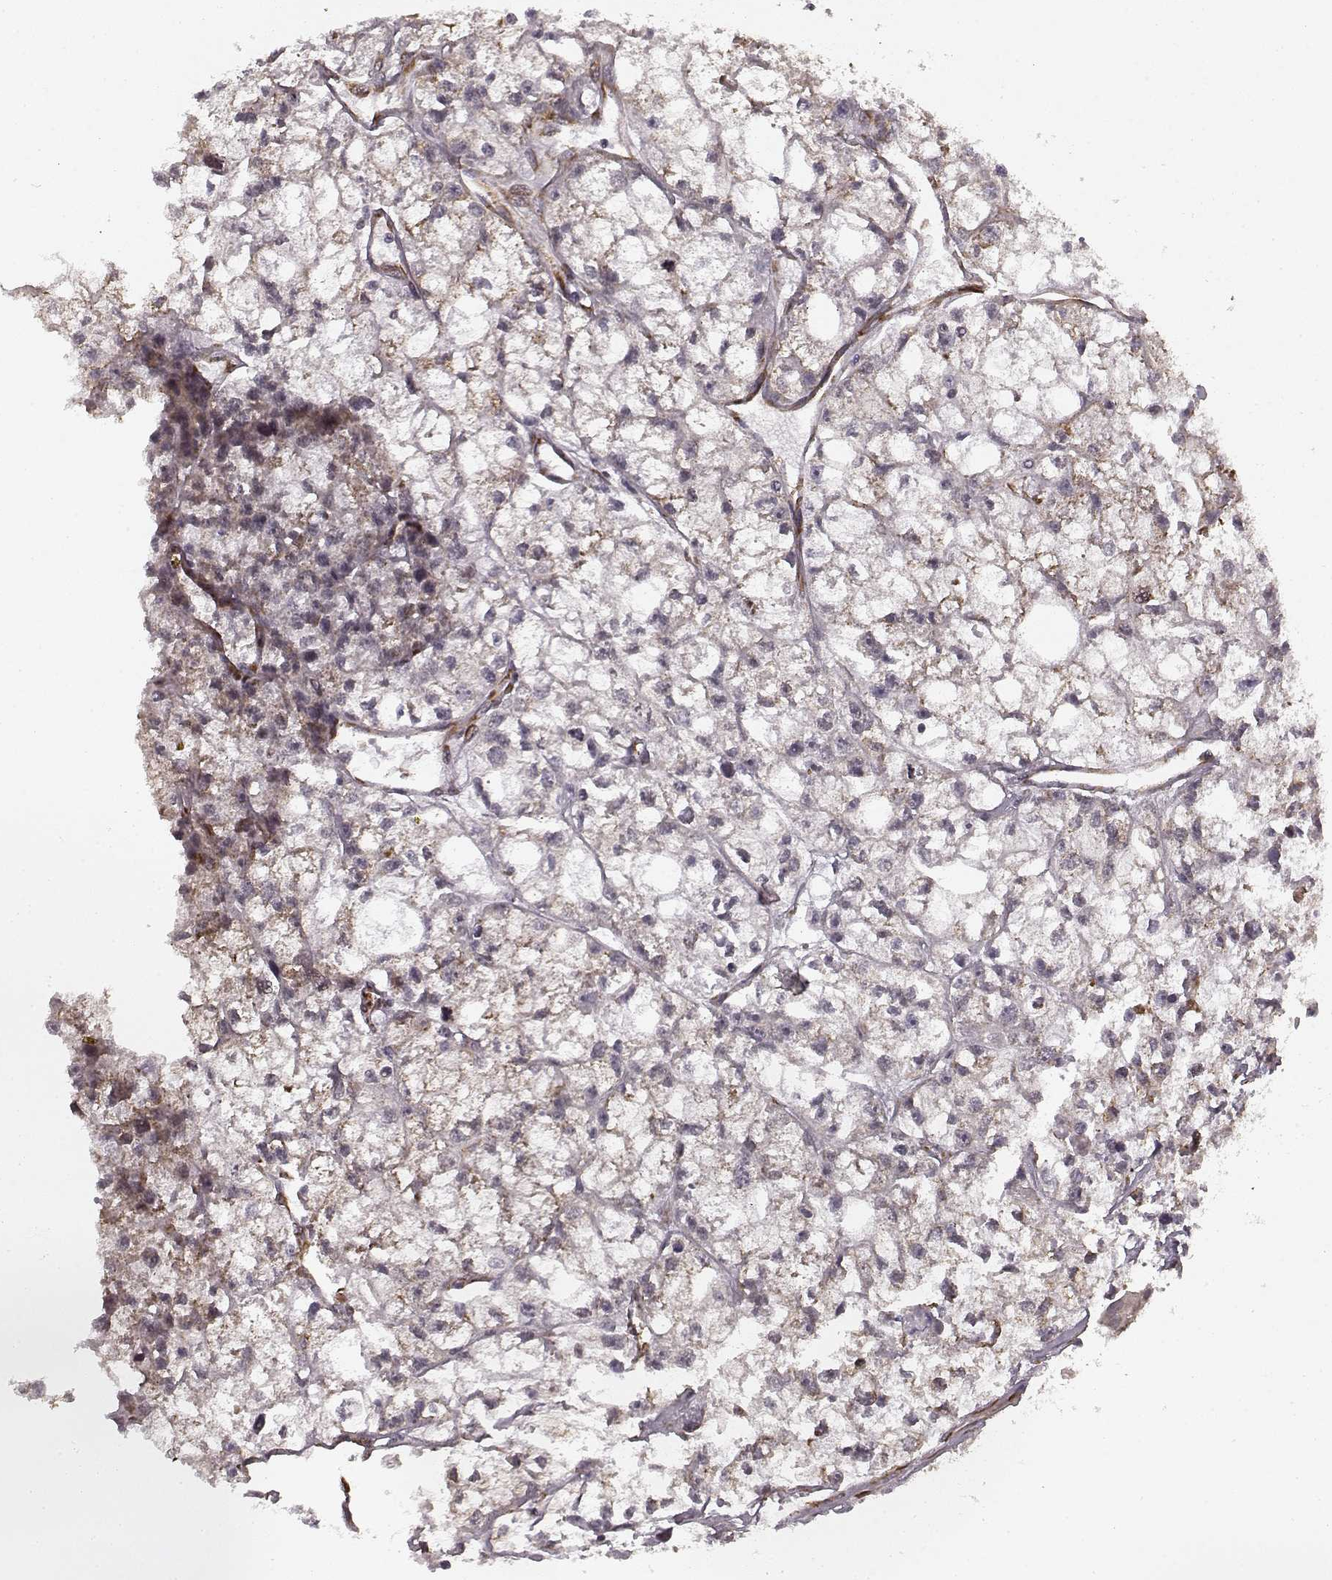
{"staining": {"intensity": "negative", "quantity": "none", "location": "none"}, "tissue": "renal cancer", "cell_type": "Tumor cells", "image_type": "cancer", "snomed": [{"axis": "morphology", "description": "Adenocarcinoma, NOS"}, {"axis": "topography", "description": "Kidney"}], "caption": "Immunohistochemistry (IHC) image of neoplastic tissue: human renal cancer stained with DAB displays no significant protein expression in tumor cells.", "gene": "TMEM14A", "patient": {"sex": "male", "age": 56}}